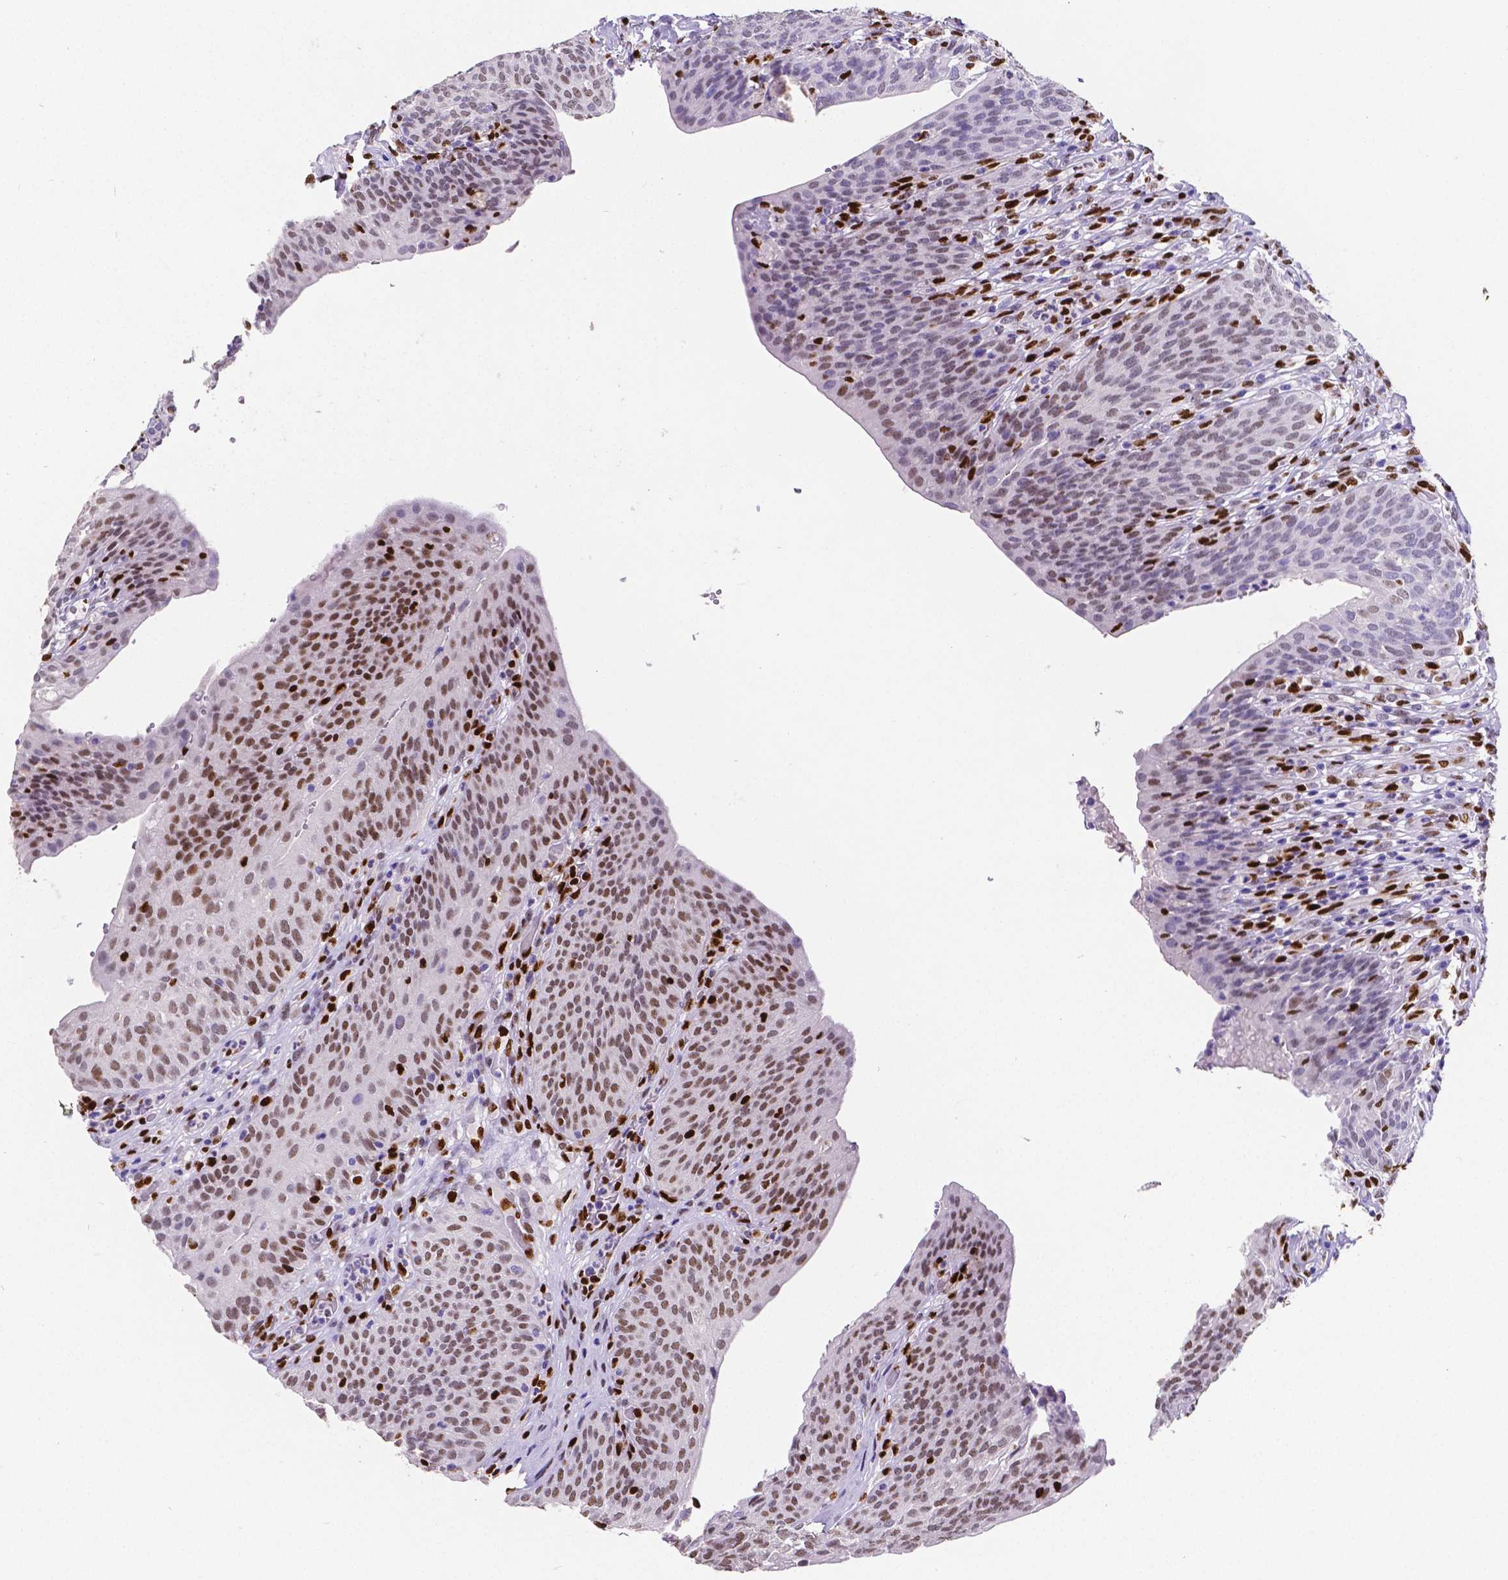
{"staining": {"intensity": "moderate", "quantity": "25%-75%", "location": "nuclear"}, "tissue": "urinary bladder", "cell_type": "Urothelial cells", "image_type": "normal", "snomed": [{"axis": "morphology", "description": "Normal tissue, NOS"}, {"axis": "topography", "description": "Urinary bladder"}, {"axis": "topography", "description": "Peripheral nerve tissue"}], "caption": "Moderate nuclear expression is identified in approximately 25%-75% of urothelial cells in benign urinary bladder.", "gene": "MEF2C", "patient": {"sex": "male", "age": 66}}